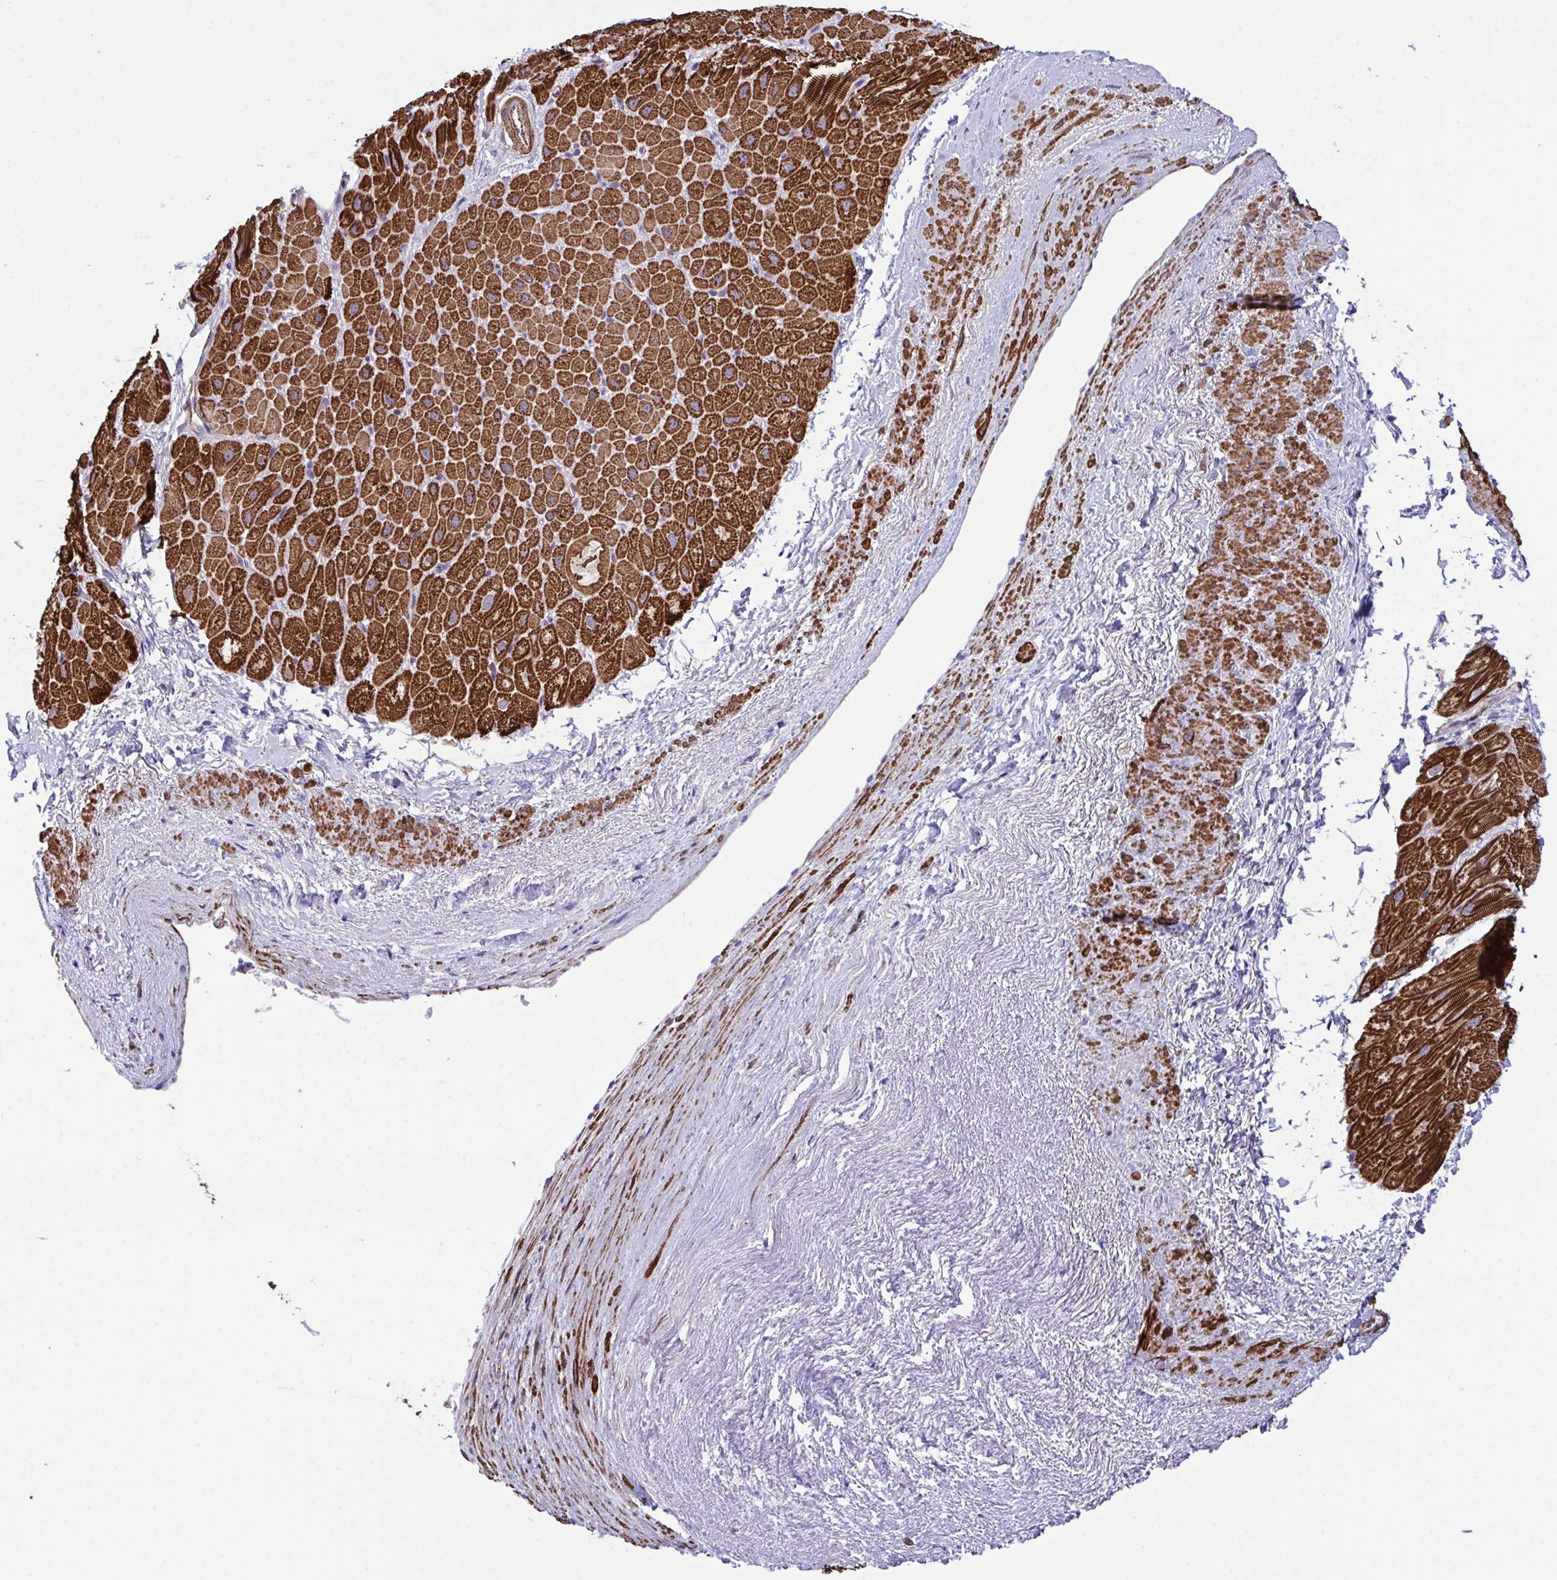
{"staining": {"intensity": "strong", "quantity": ">75%", "location": "cytoplasmic/membranous"}, "tissue": "heart muscle", "cell_type": "Cardiomyocytes", "image_type": "normal", "snomed": [{"axis": "morphology", "description": "Normal tissue, NOS"}, {"axis": "topography", "description": "Heart"}], "caption": "The immunohistochemical stain highlights strong cytoplasmic/membranous staining in cardiomyocytes of unremarkable heart muscle.", "gene": "SYNPO2L", "patient": {"sex": "male", "age": 62}}